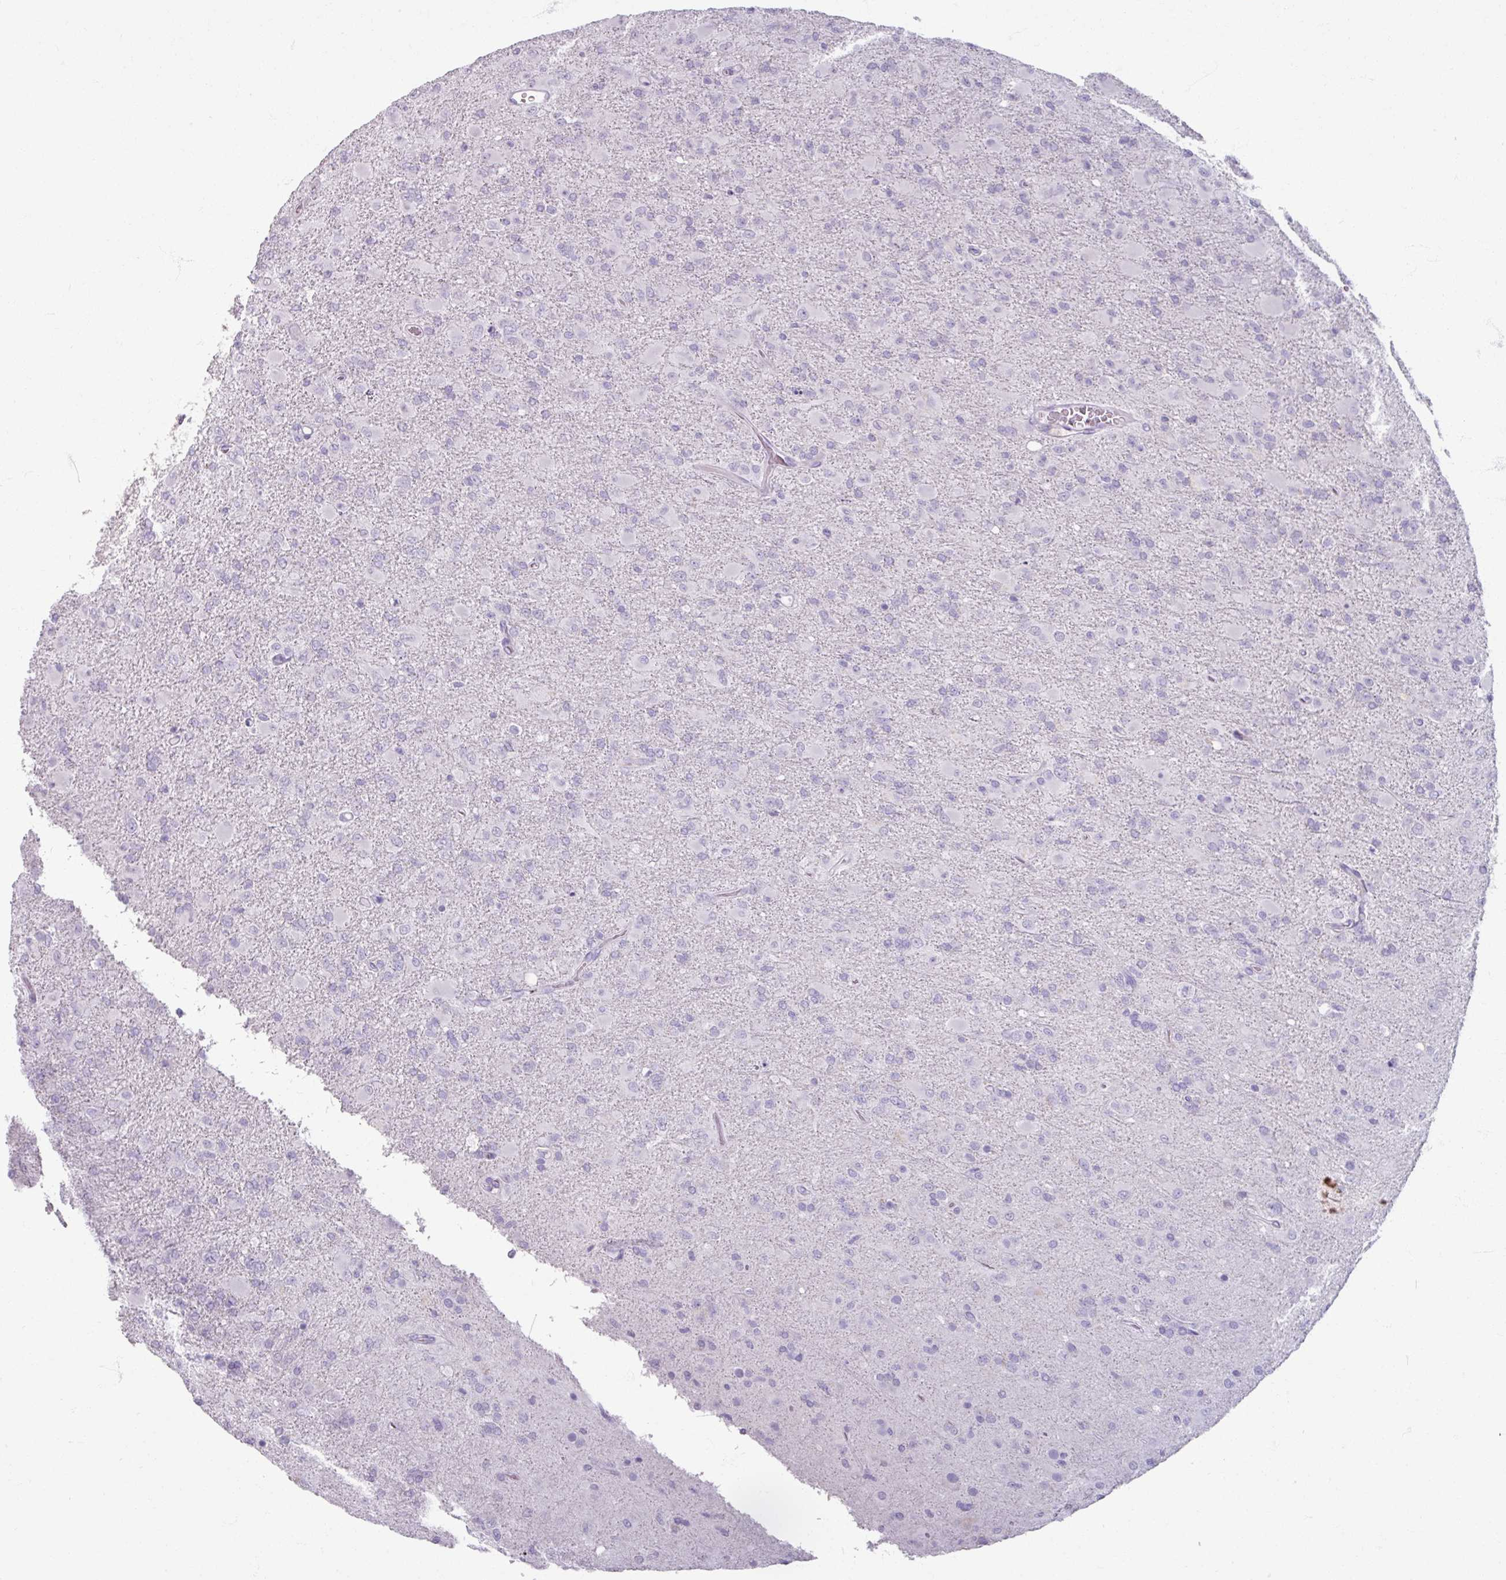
{"staining": {"intensity": "negative", "quantity": "none", "location": "none"}, "tissue": "glioma", "cell_type": "Tumor cells", "image_type": "cancer", "snomed": [{"axis": "morphology", "description": "Glioma, malignant, Low grade"}, {"axis": "topography", "description": "Brain"}], "caption": "This is a image of IHC staining of malignant low-grade glioma, which shows no expression in tumor cells.", "gene": "ARG1", "patient": {"sex": "male", "age": 65}}